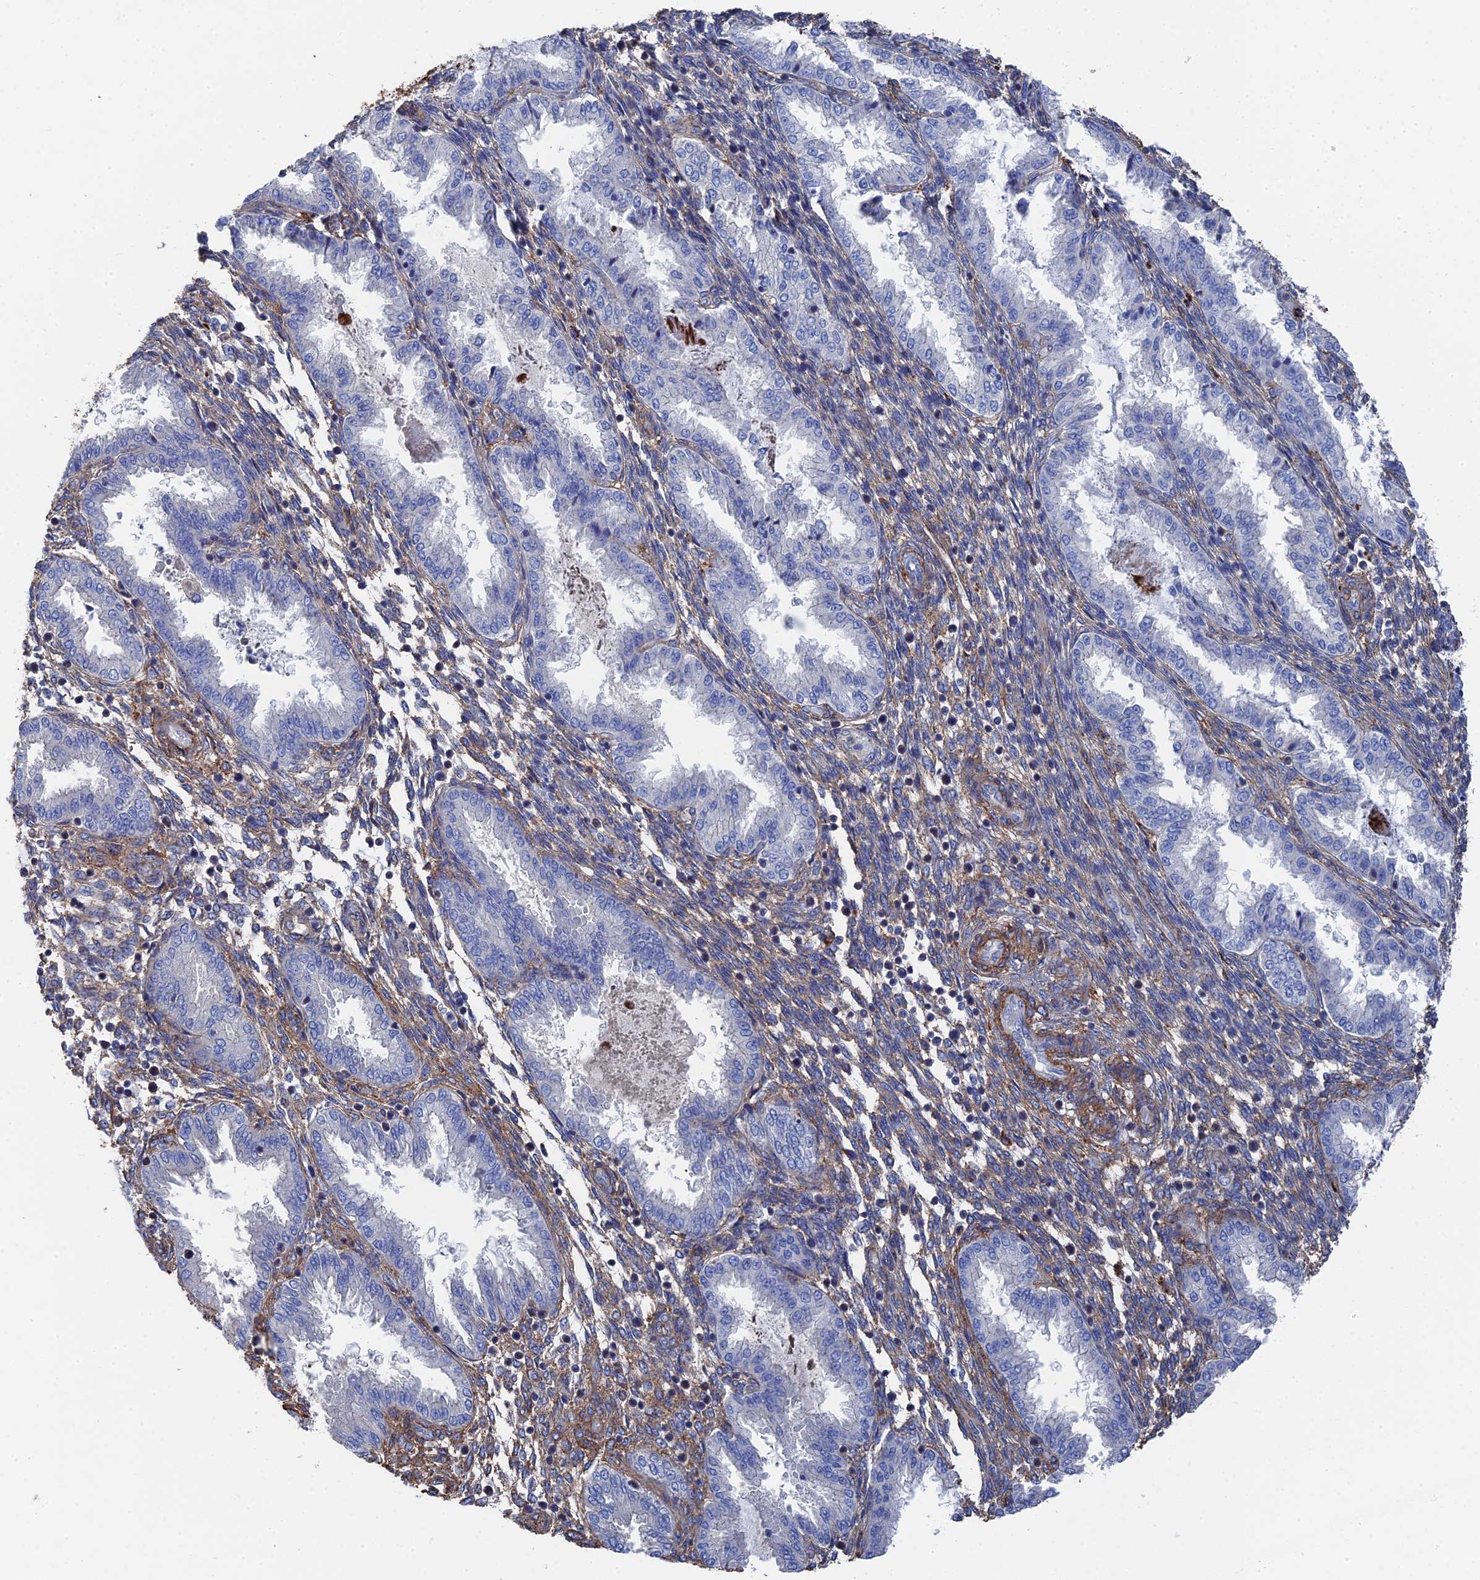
{"staining": {"intensity": "moderate", "quantity": "<25%", "location": "cytoplasmic/membranous"}, "tissue": "endometrium", "cell_type": "Cells in endometrial stroma", "image_type": "normal", "snomed": [{"axis": "morphology", "description": "Normal tissue, NOS"}, {"axis": "topography", "description": "Endometrium"}], "caption": "Immunohistochemistry (IHC) of benign human endometrium demonstrates low levels of moderate cytoplasmic/membranous staining in approximately <25% of cells in endometrial stroma.", "gene": "STRA6", "patient": {"sex": "female", "age": 33}}